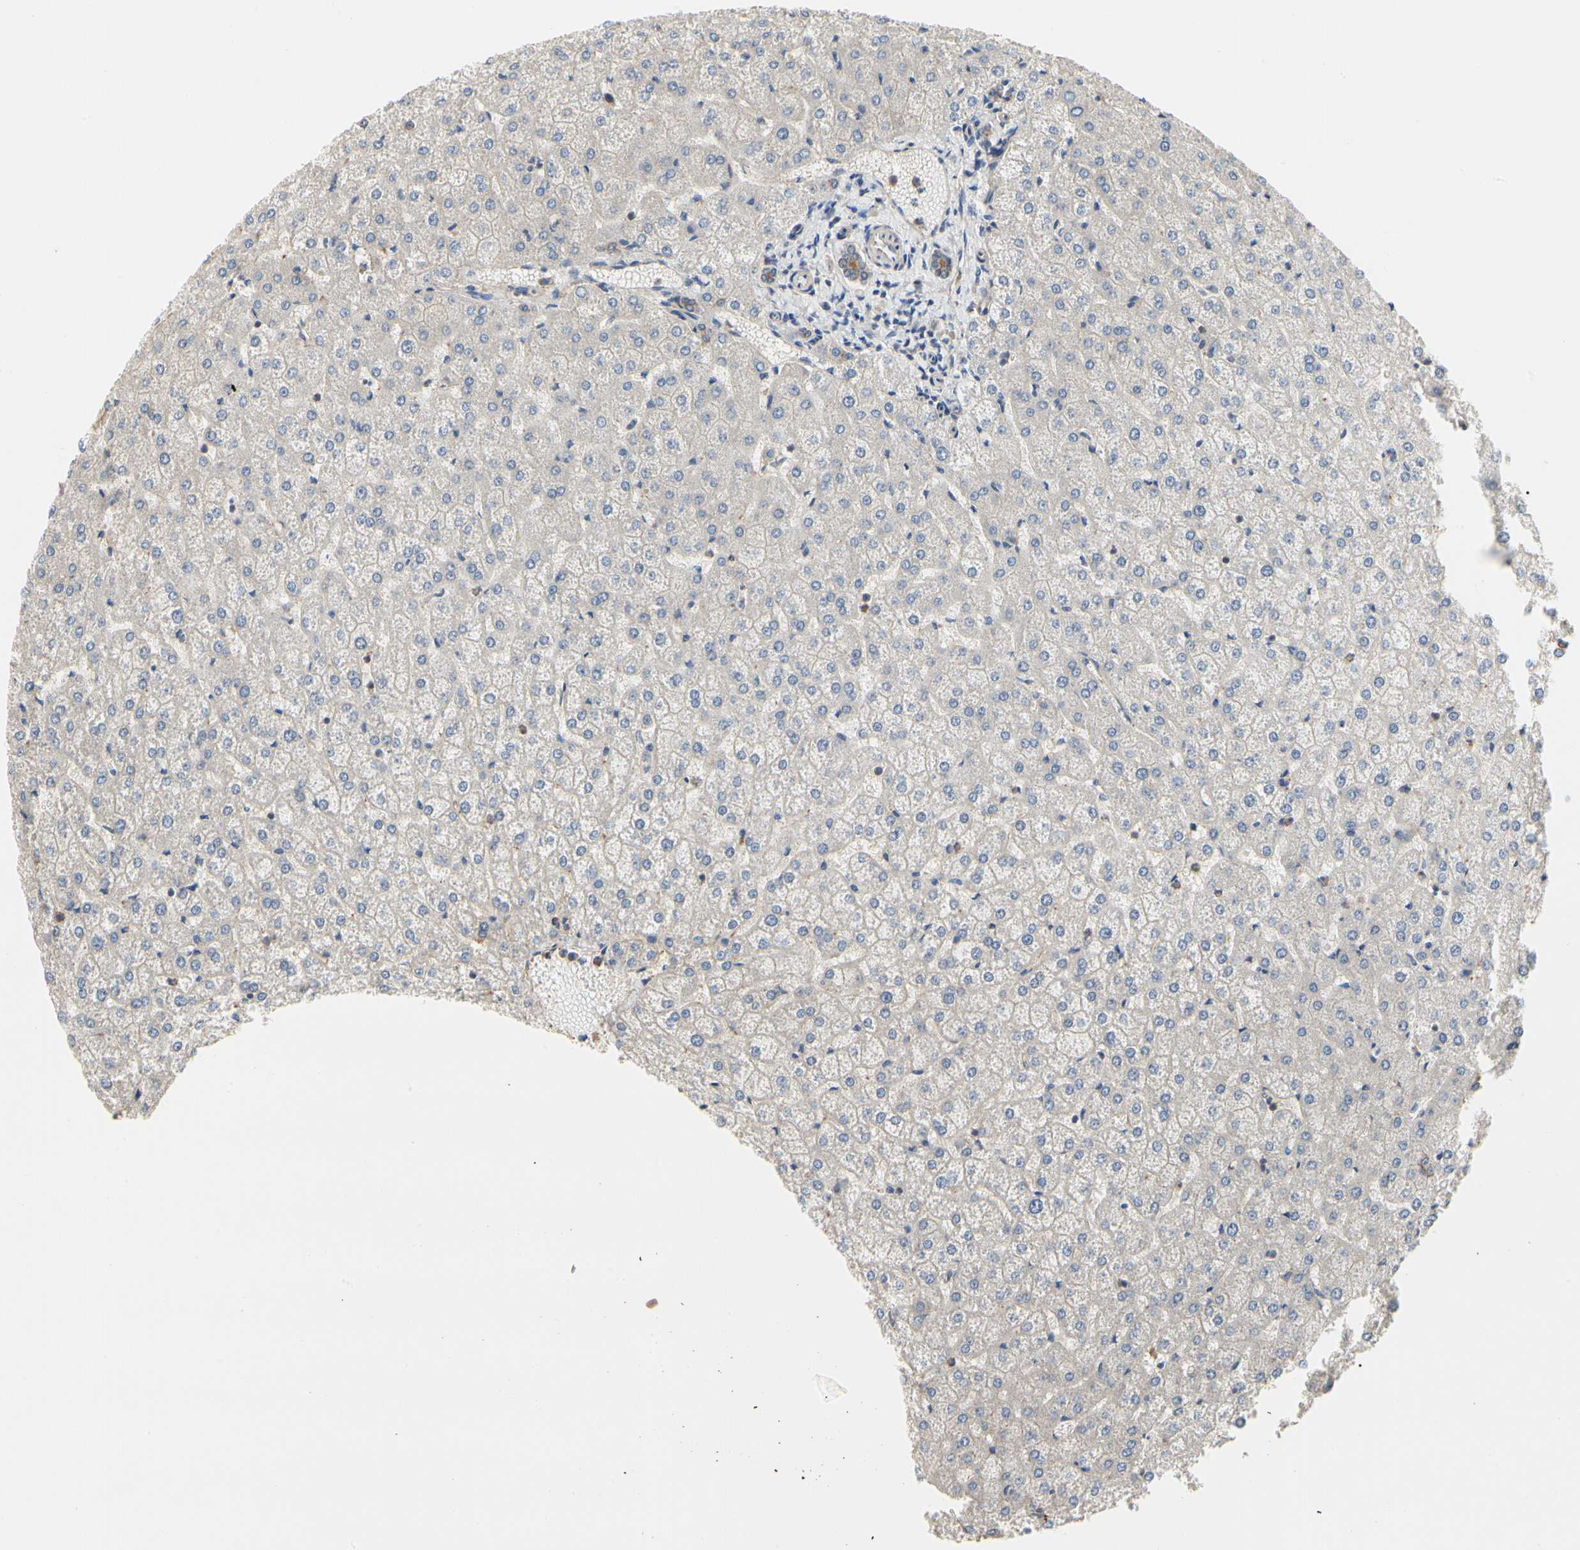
{"staining": {"intensity": "moderate", "quantity": "25%-75%", "location": "cytoplasmic/membranous"}, "tissue": "liver", "cell_type": "Cholangiocytes", "image_type": "normal", "snomed": [{"axis": "morphology", "description": "Normal tissue, NOS"}, {"axis": "topography", "description": "Liver"}], "caption": "Unremarkable liver reveals moderate cytoplasmic/membranous staining in about 25%-75% of cholangiocytes.", "gene": "PDZK1", "patient": {"sex": "female", "age": 32}}